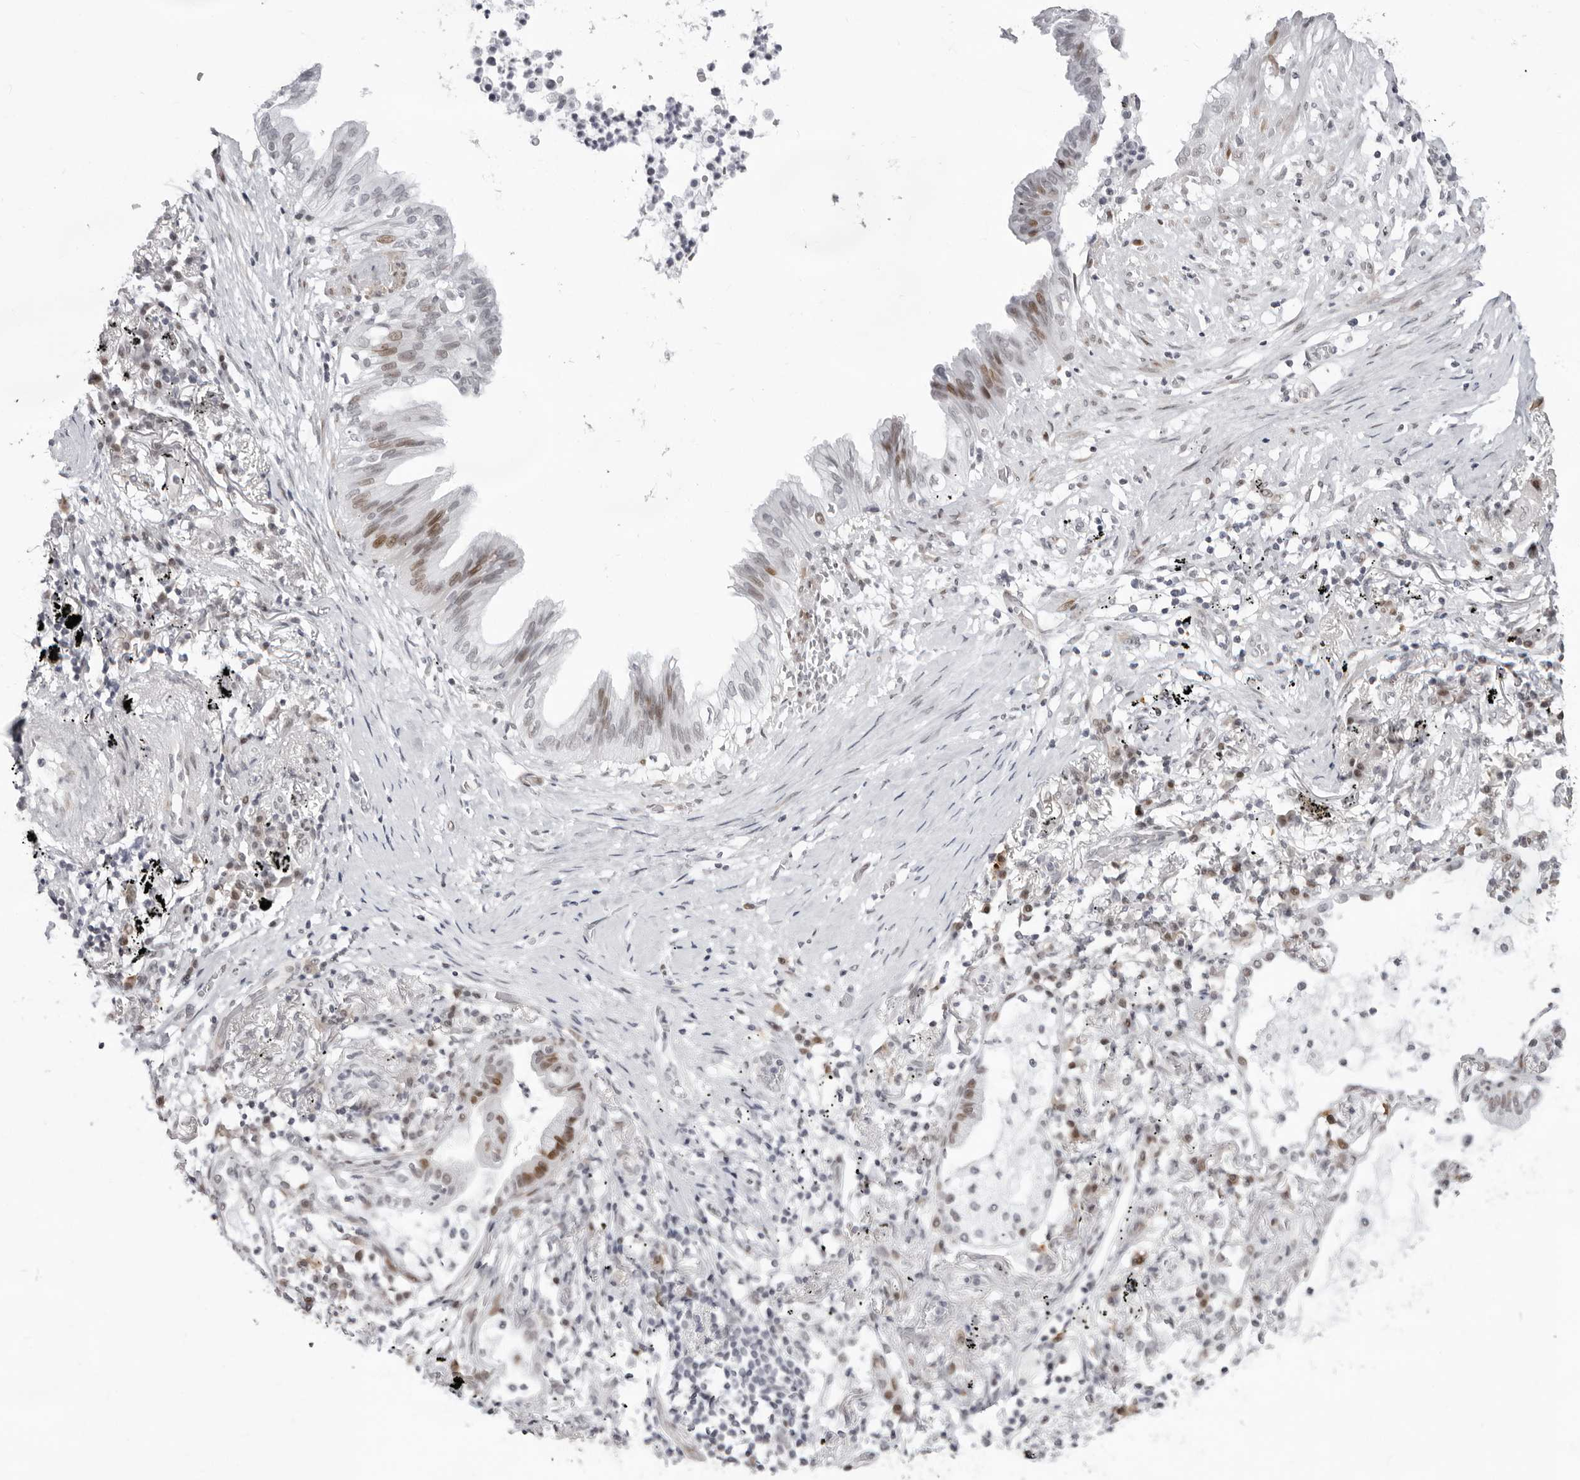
{"staining": {"intensity": "moderate", "quantity": "25%-75%", "location": "nuclear"}, "tissue": "lung cancer", "cell_type": "Tumor cells", "image_type": "cancer", "snomed": [{"axis": "morphology", "description": "Adenocarcinoma, NOS"}, {"axis": "topography", "description": "Lung"}], "caption": "Human adenocarcinoma (lung) stained with a brown dye exhibits moderate nuclear positive expression in approximately 25%-75% of tumor cells.", "gene": "NTPCR", "patient": {"sex": "female", "age": 70}}